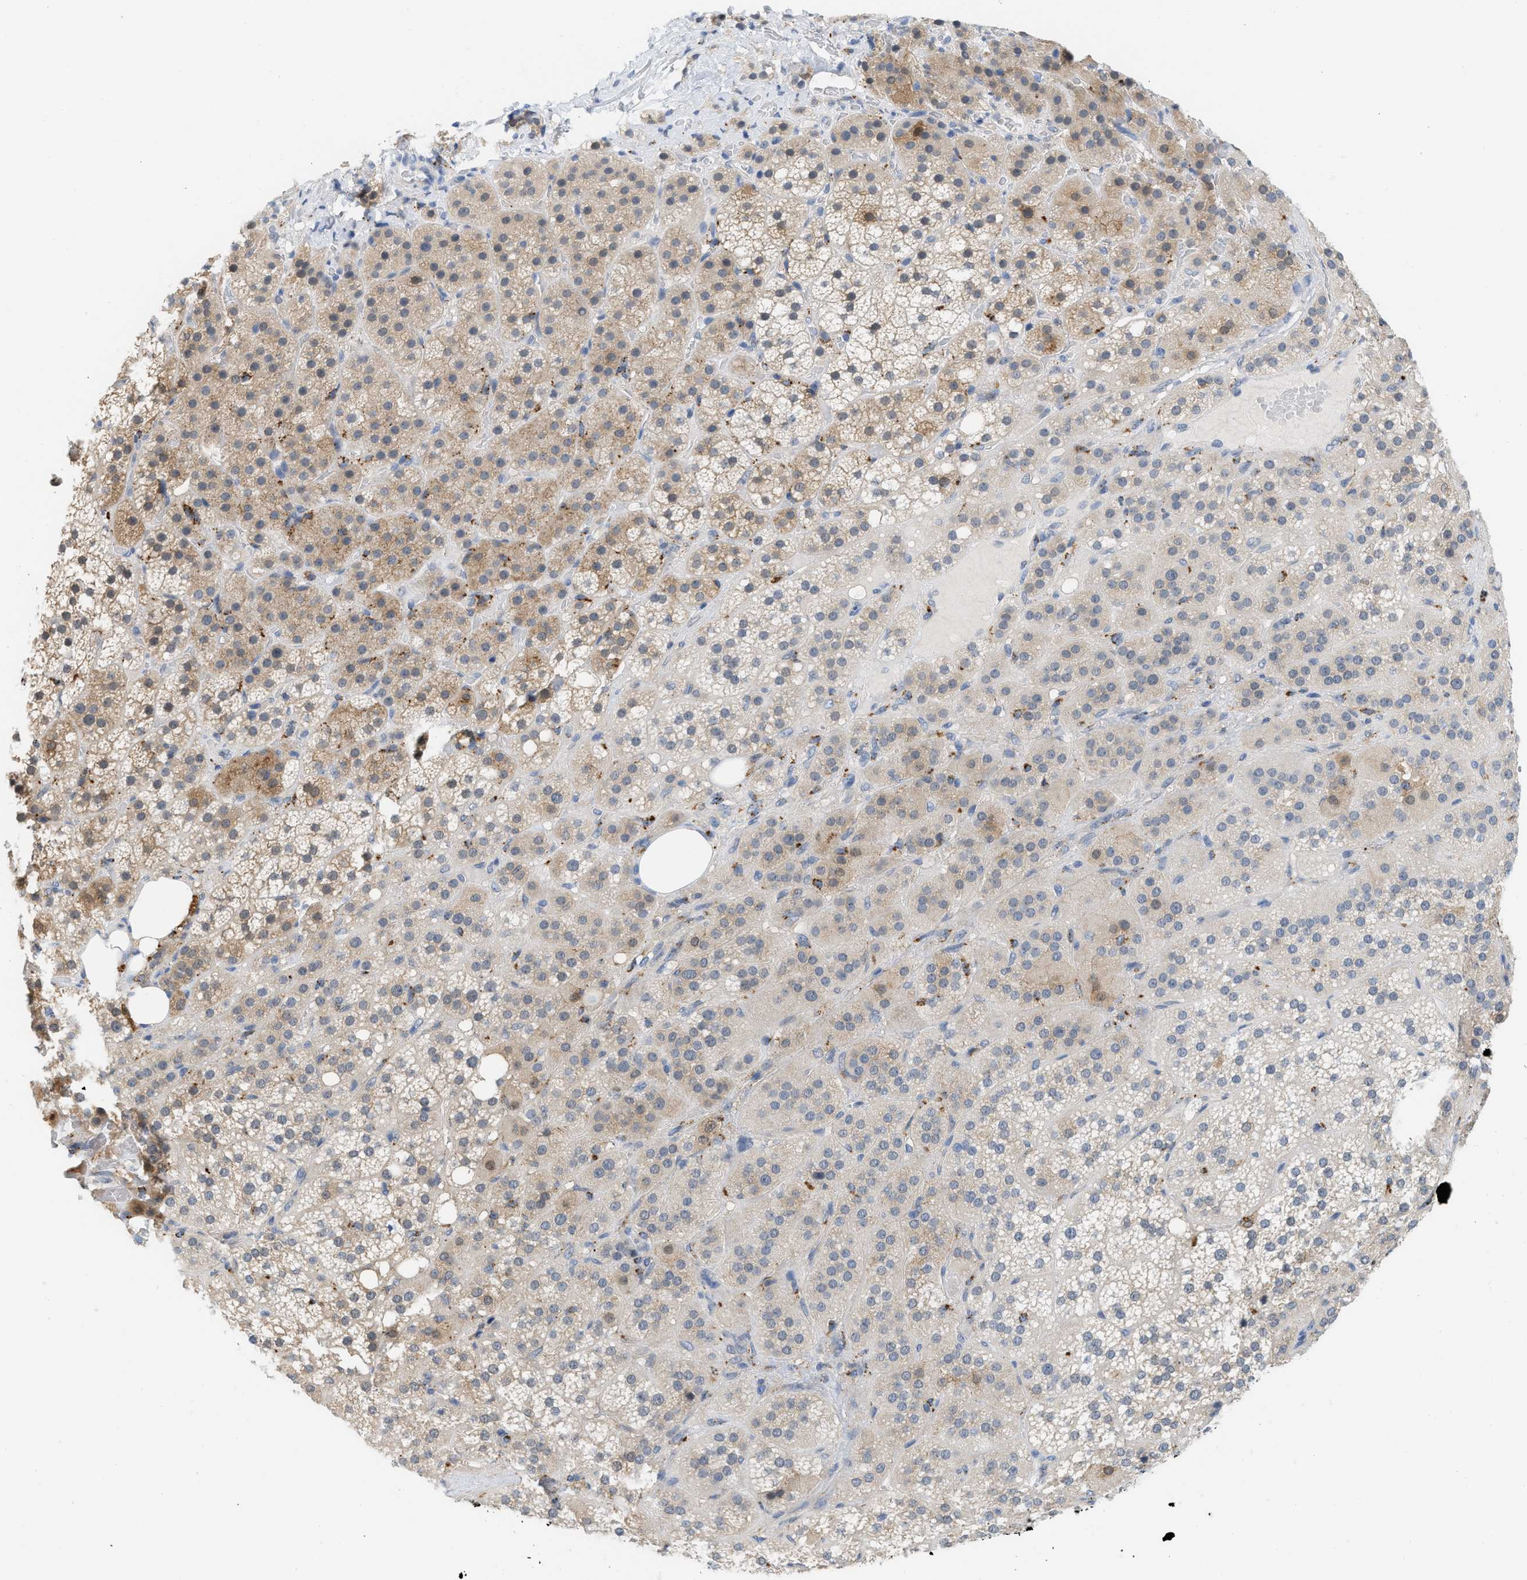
{"staining": {"intensity": "moderate", "quantity": "25%-75%", "location": "cytoplasmic/membranous"}, "tissue": "adrenal gland", "cell_type": "Glandular cells", "image_type": "normal", "snomed": [{"axis": "morphology", "description": "Normal tissue, NOS"}, {"axis": "topography", "description": "Adrenal gland"}], "caption": "Protein analysis of benign adrenal gland reveals moderate cytoplasmic/membranous positivity in about 25%-75% of glandular cells. (Brightfield microscopy of DAB IHC at high magnification).", "gene": "CSTB", "patient": {"sex": "female", "age": 59}}